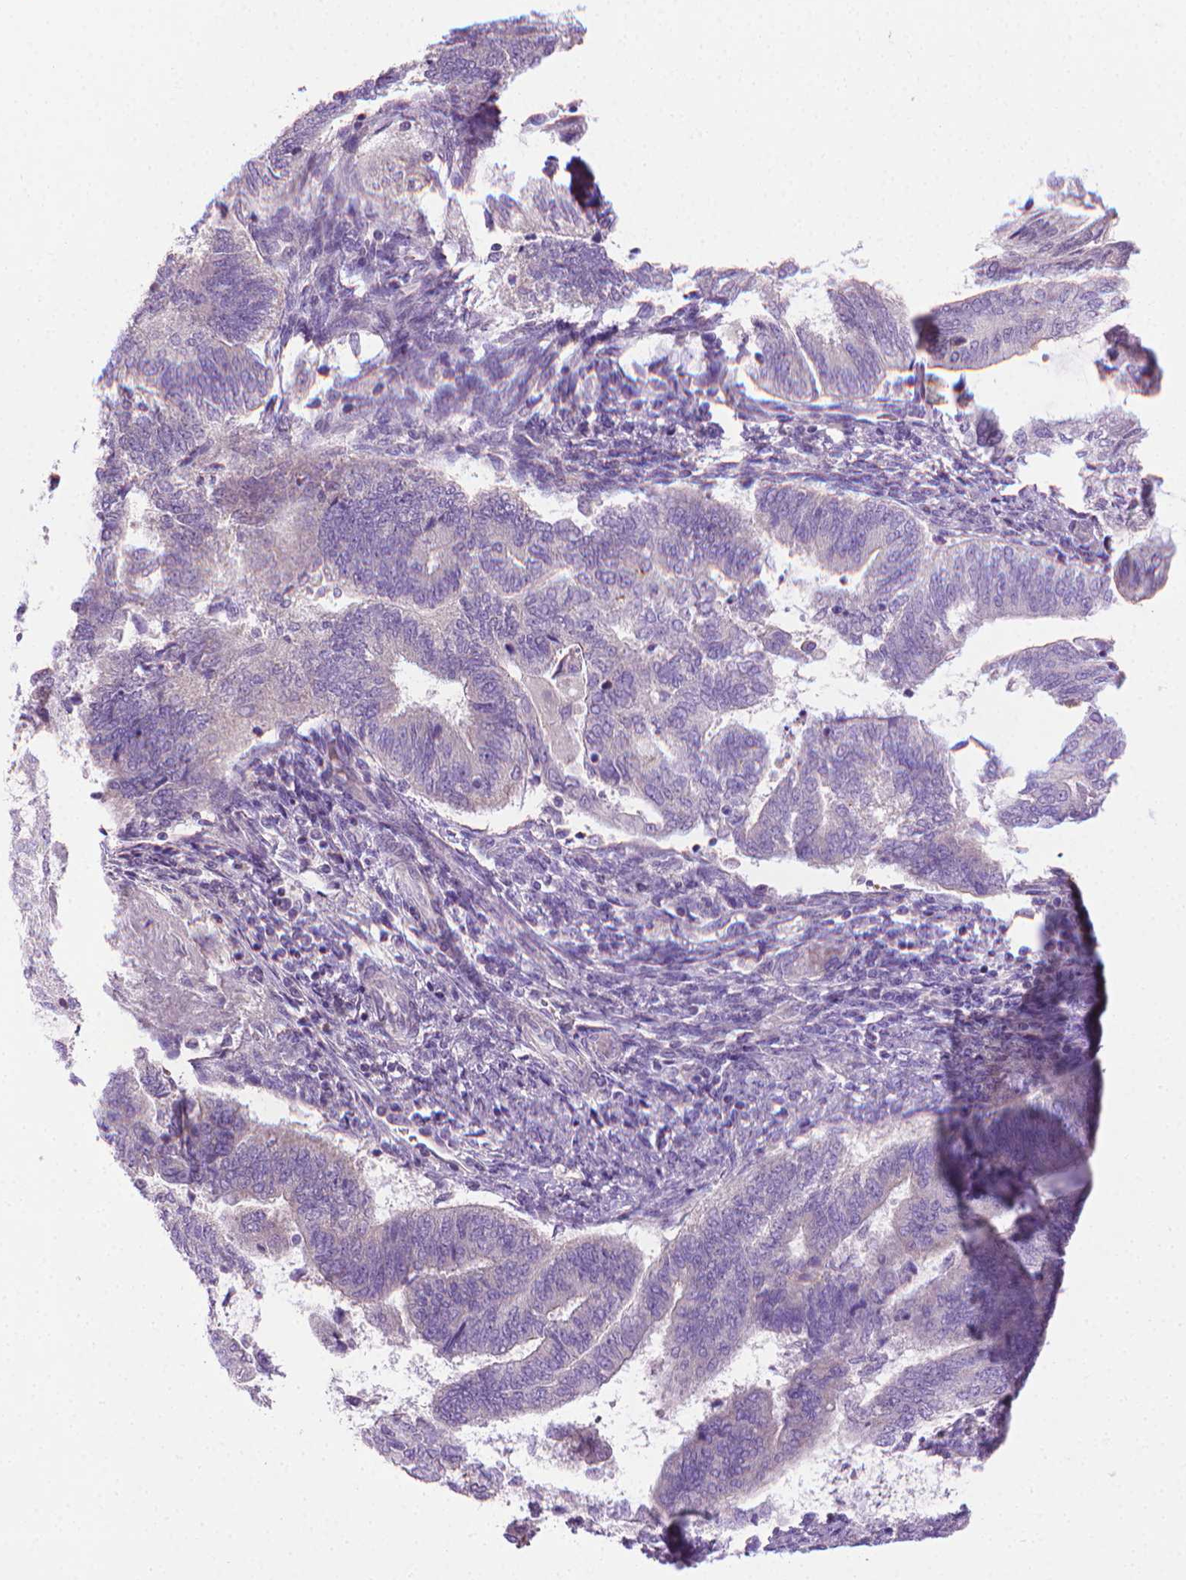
{"staining": {"intensity": "negative", "quantity": "none", "location": "none"}, "tissue": "endometrial cancer", "cell_type": "Tumor cells", "image_type": "cancer", "snomed": [{"axis": "morphology", "description": "Adenocarcinoma, NOS"}, {"axis": "topography", "description": "Endometrium"}], "caption": "Tumor cells are negative for protein expression in human endometrial cancer.", "gene": "SLC51B", "patient": {"sex": "female", "age": 65}}